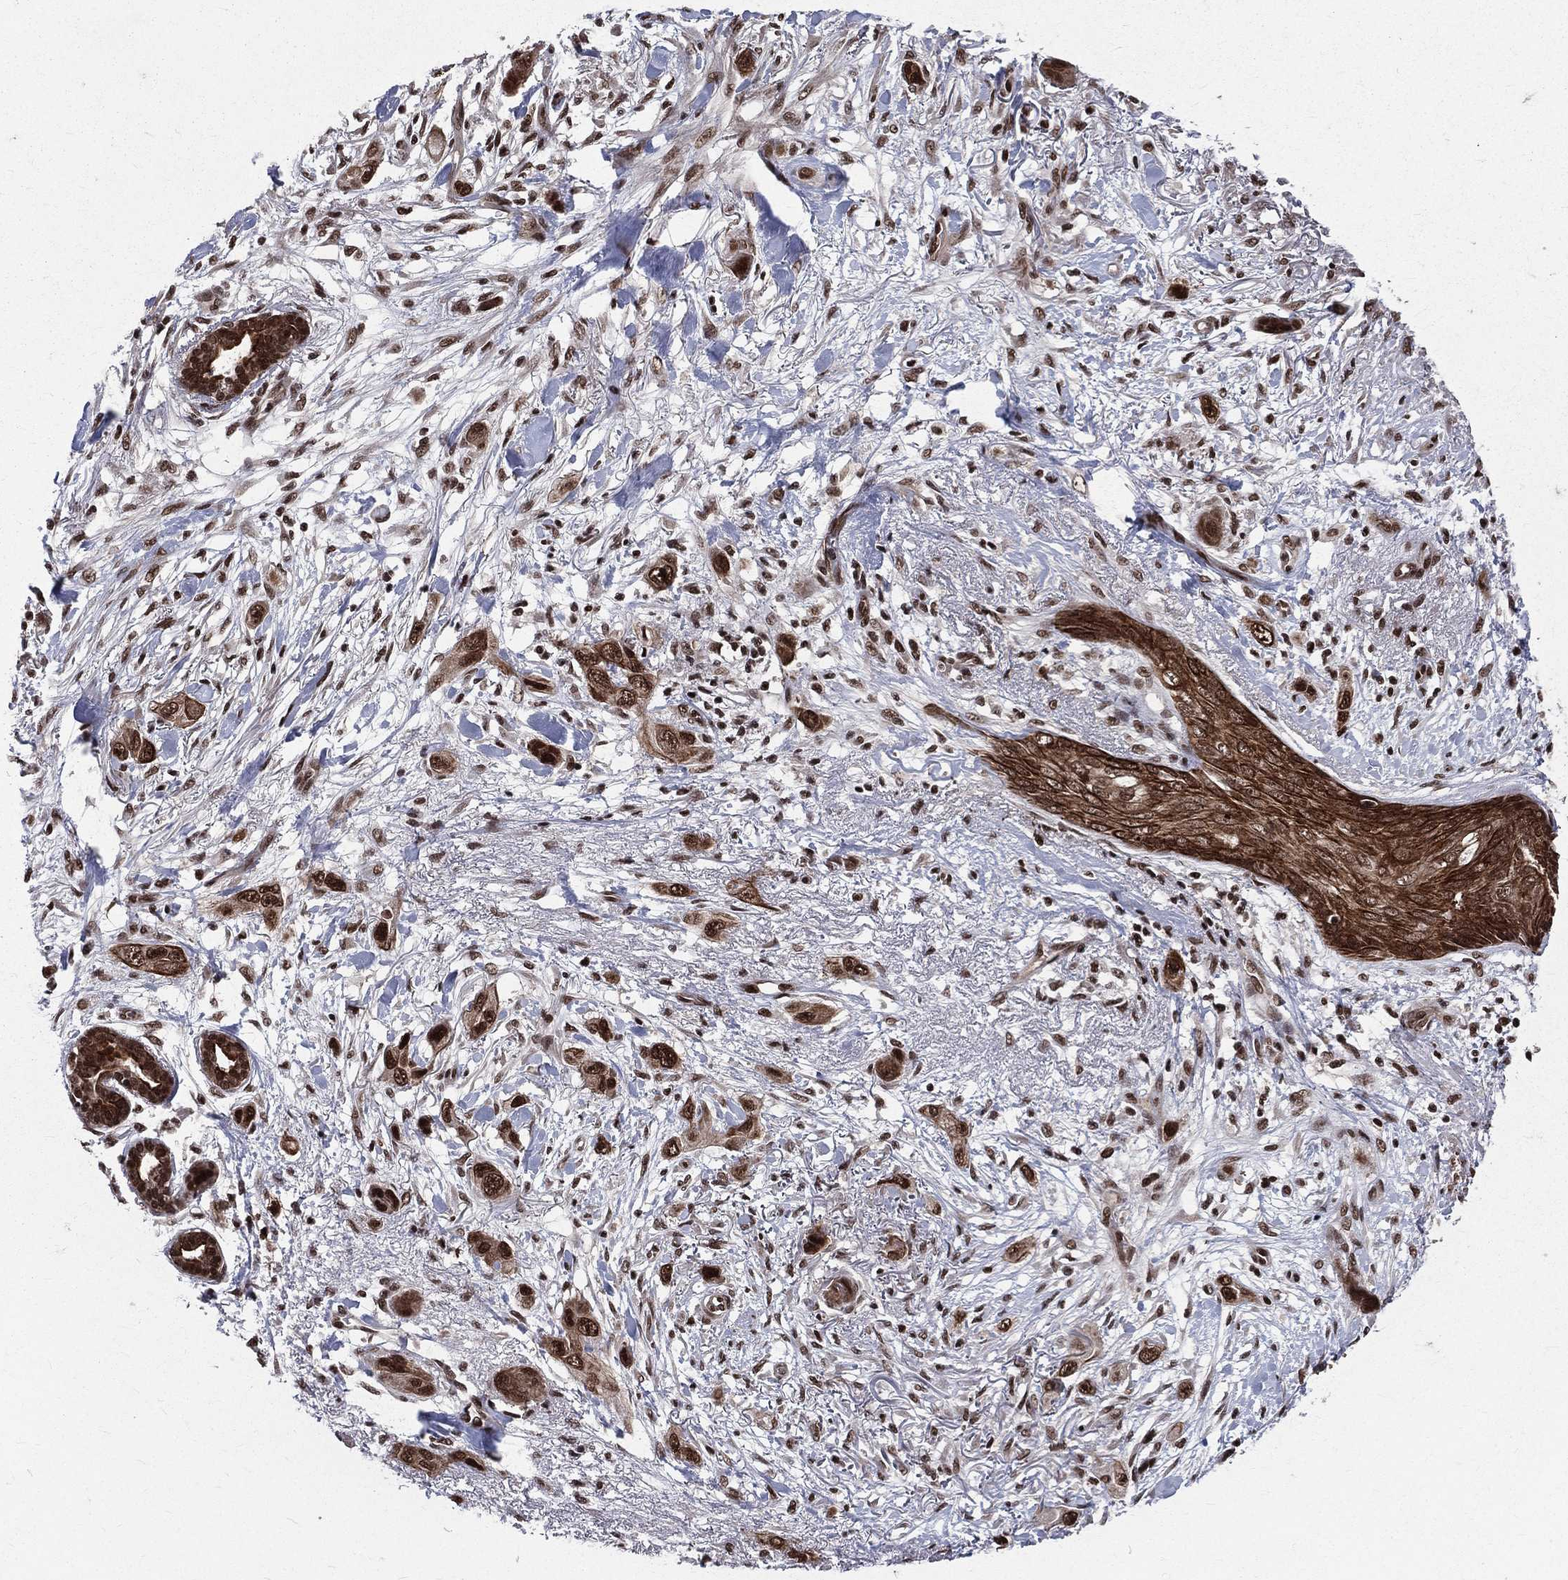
{"staining": {"intensity": "strong", "quantity": ">75%", "location": "nuclear"}, "tissue": "skin cancer", "cell_type": "Tumor cells", "image_type": "cancer", "snomed": [{"axis": "morphology", "description": "Squamous cell carcinoma, NOS"}, {"axis": "topography", "description": "Skin"}], "caption": "Strong nuclear positivity for a protein is present in approximately >75% of tumor cells of squamous cell carcinoma (skin) using IHC.", "gene": "SMC3", "patient": {"sex": "male", "age": 79}}